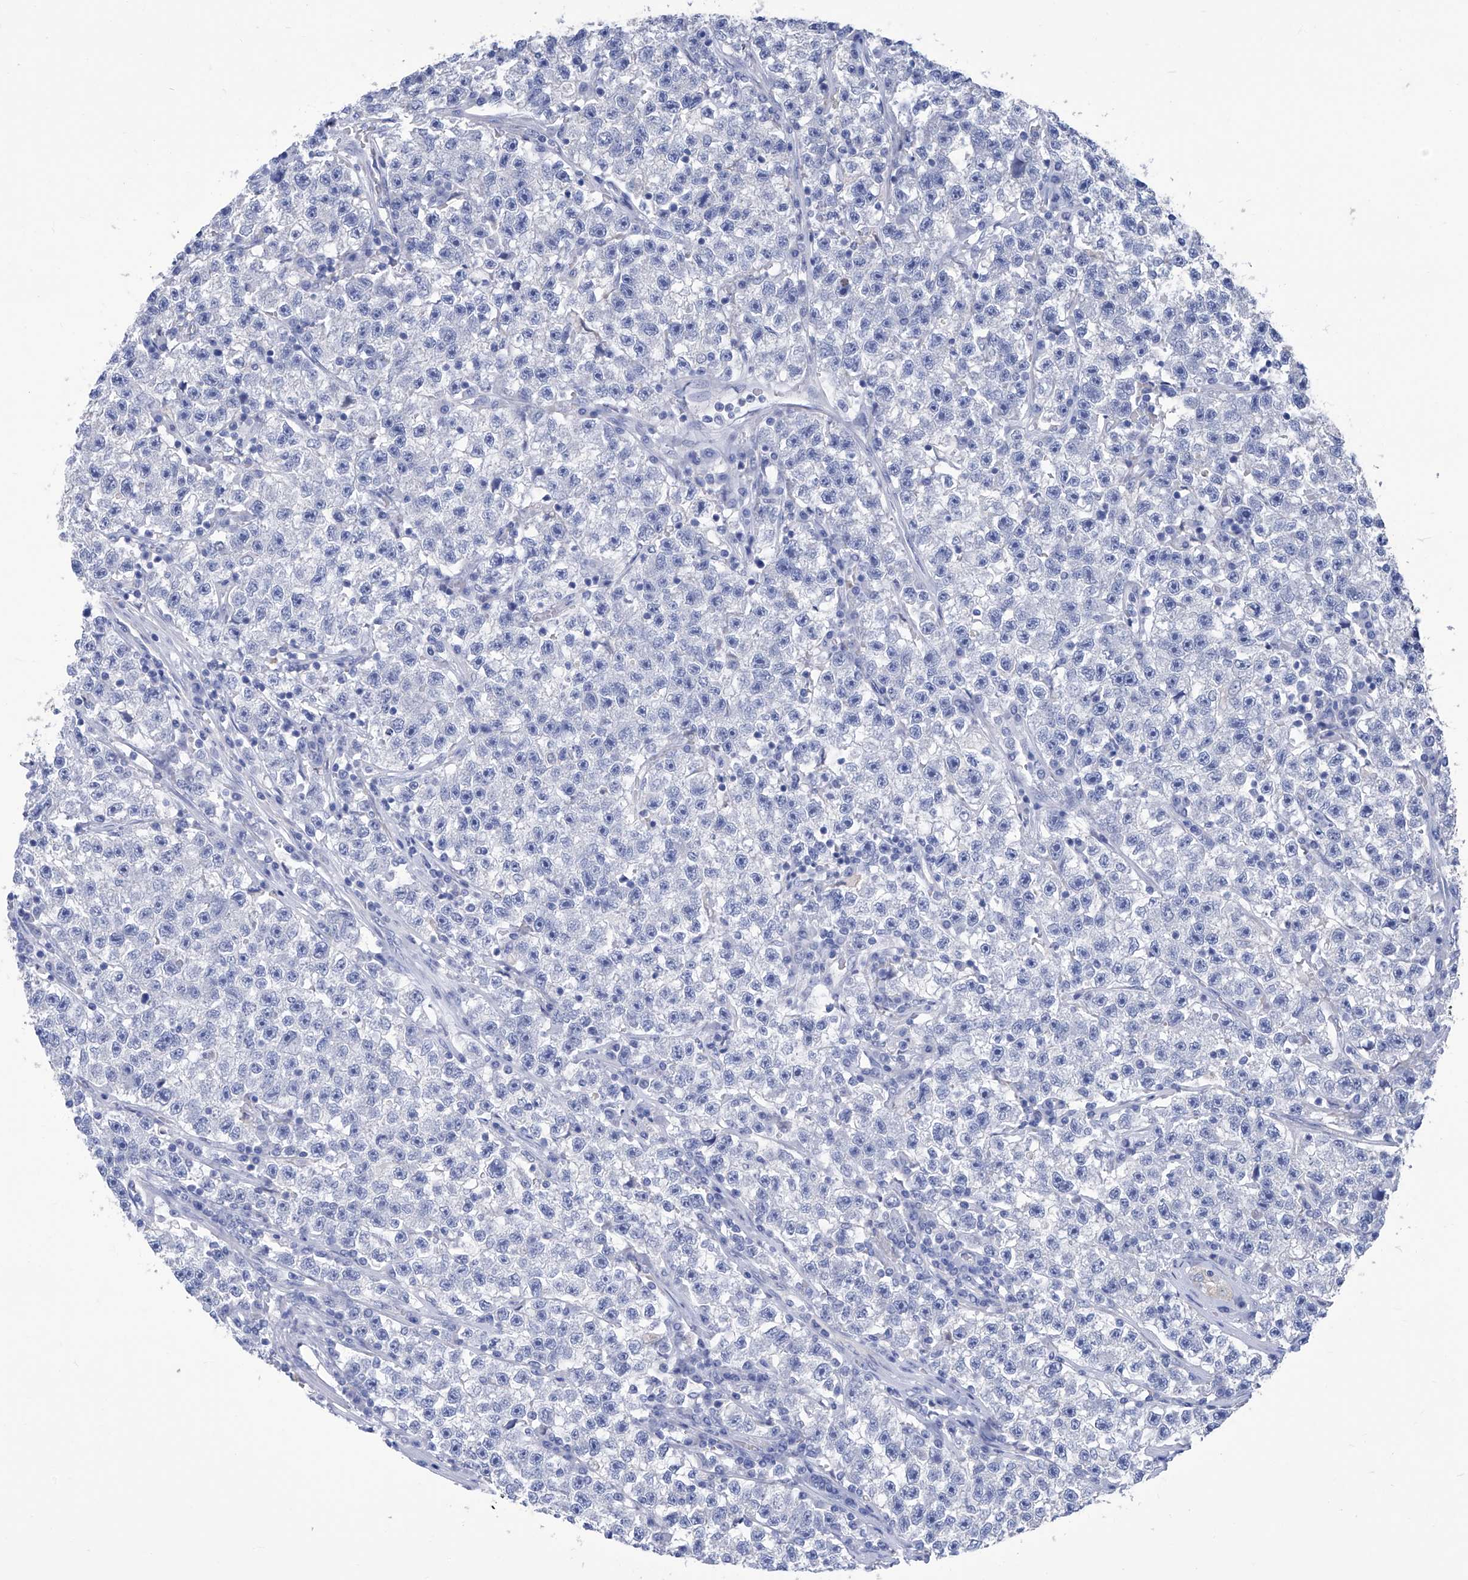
{"staining": {"intensity": "negative", "quantity": "none", "location": "none"}, "tissue": "testis cancer", "cell_type": "Tumor cells", "image_type": "cancer", "snomed": [{"axis": "morphology", "description": "Seminoma, NOS"}, {"axis": "topography", "description": "Testis"}], "caption": "Tumor cells are negative for brown protein staining in testis seminoma.", "gene": "SMS", "patient": {"sex": "male", "age": 22}}